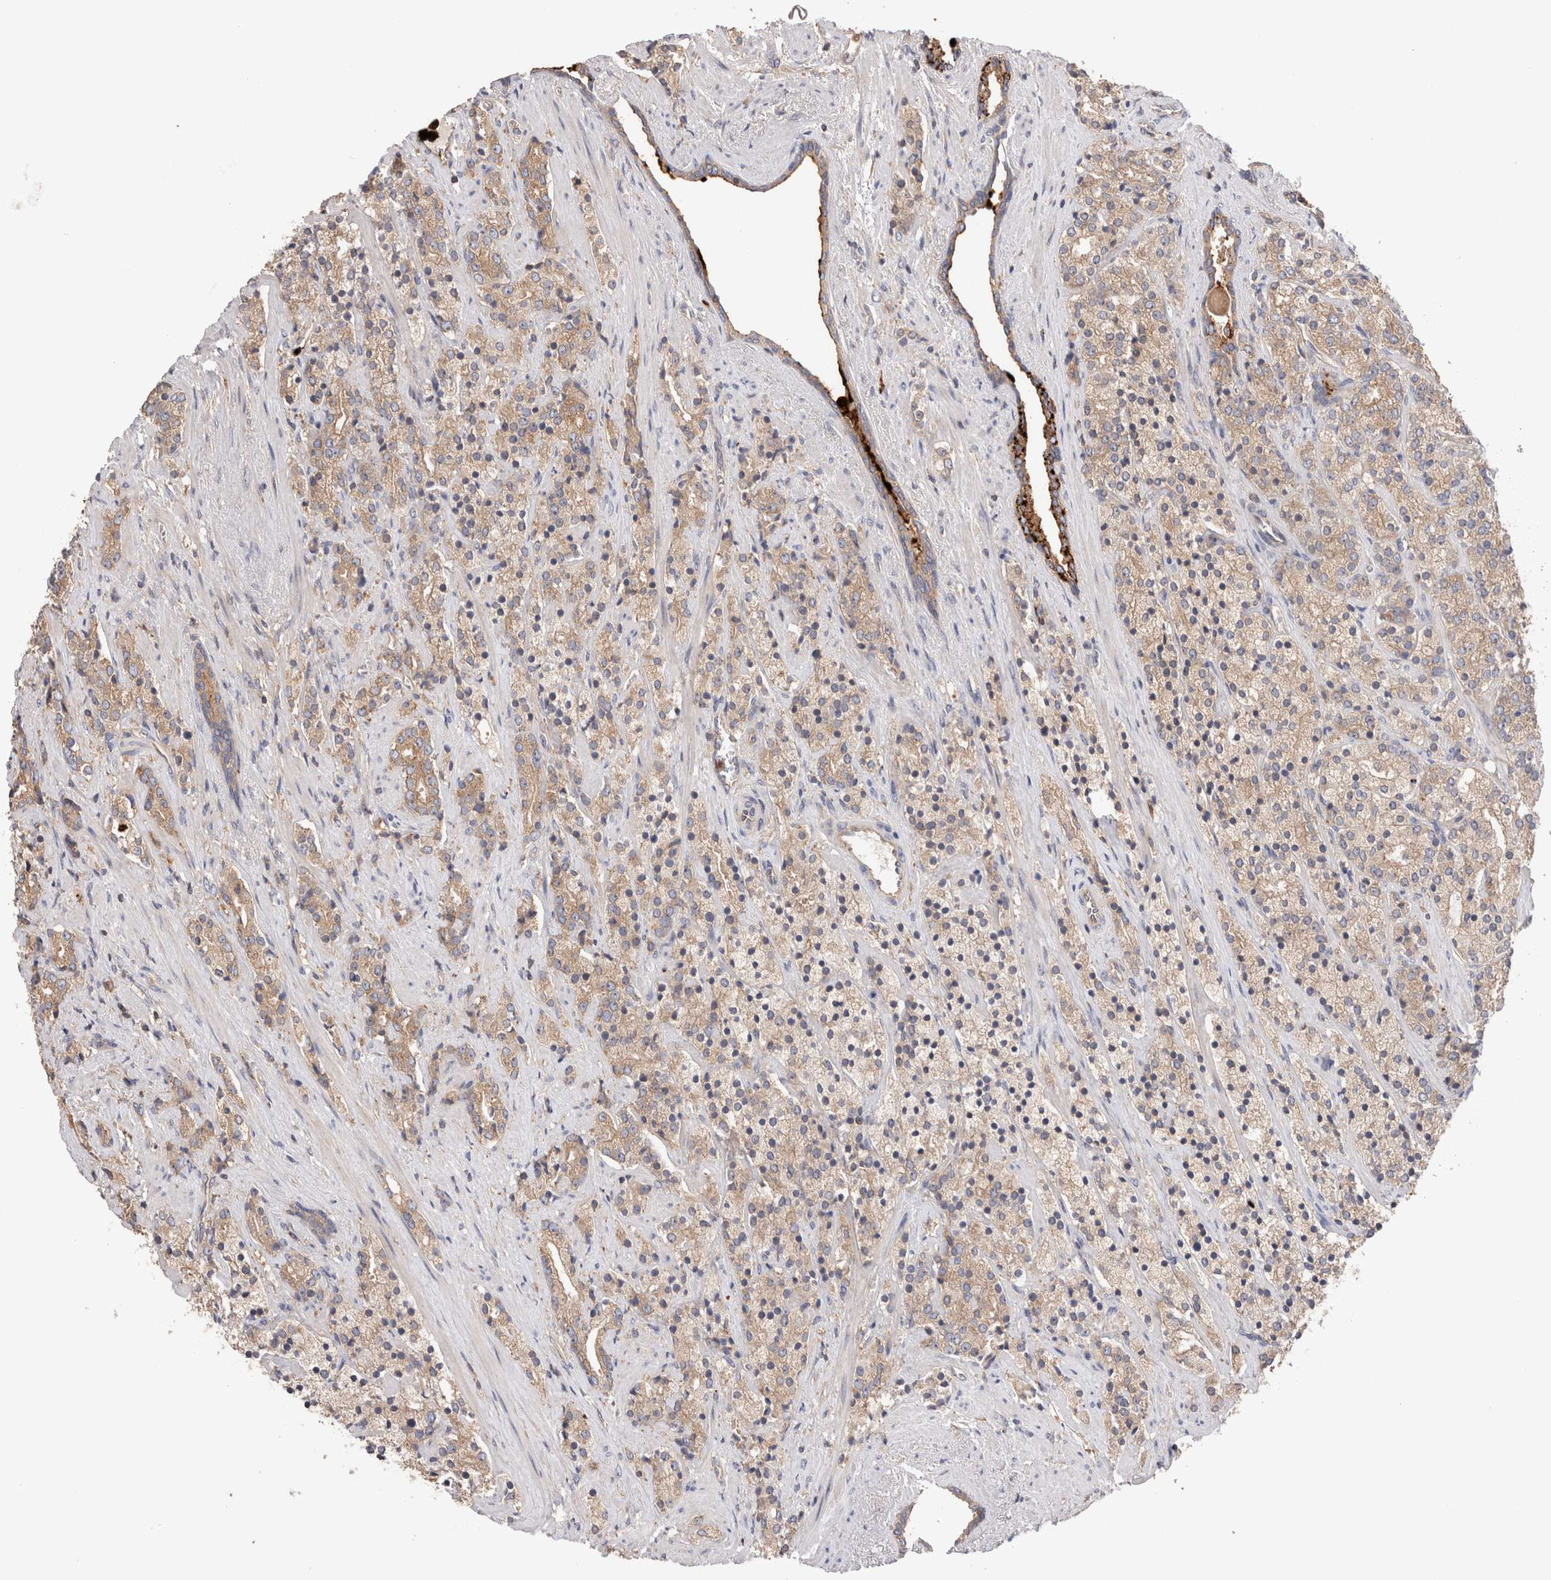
{"staining": {"intensity": "weak", "quantity": ">75%", "location": "cytoplasmic/membranous"}, "tissue": "prostate cancer", "cell_type": "Tumor cells", "image_type": "cancer", "snomed": [{"axis": "morphology", "description": "Adenocarcinoma, High grade"}, {"axis": "topography", "description": "Prostate"}], "caption": "The photomicrograph demonstrates staining of adenocarcinoma (high-grade) (prostate), revealing weak cytoplasmic/membranous protein staining (brown color) within tumor cells. The protein of interest is stained brown, and the nuclei are stained in blue (DAB IHC with brightfield microscopy, high magnification).", "gene": "NXT2", "patient": {"sex": "male", "age": 71}}